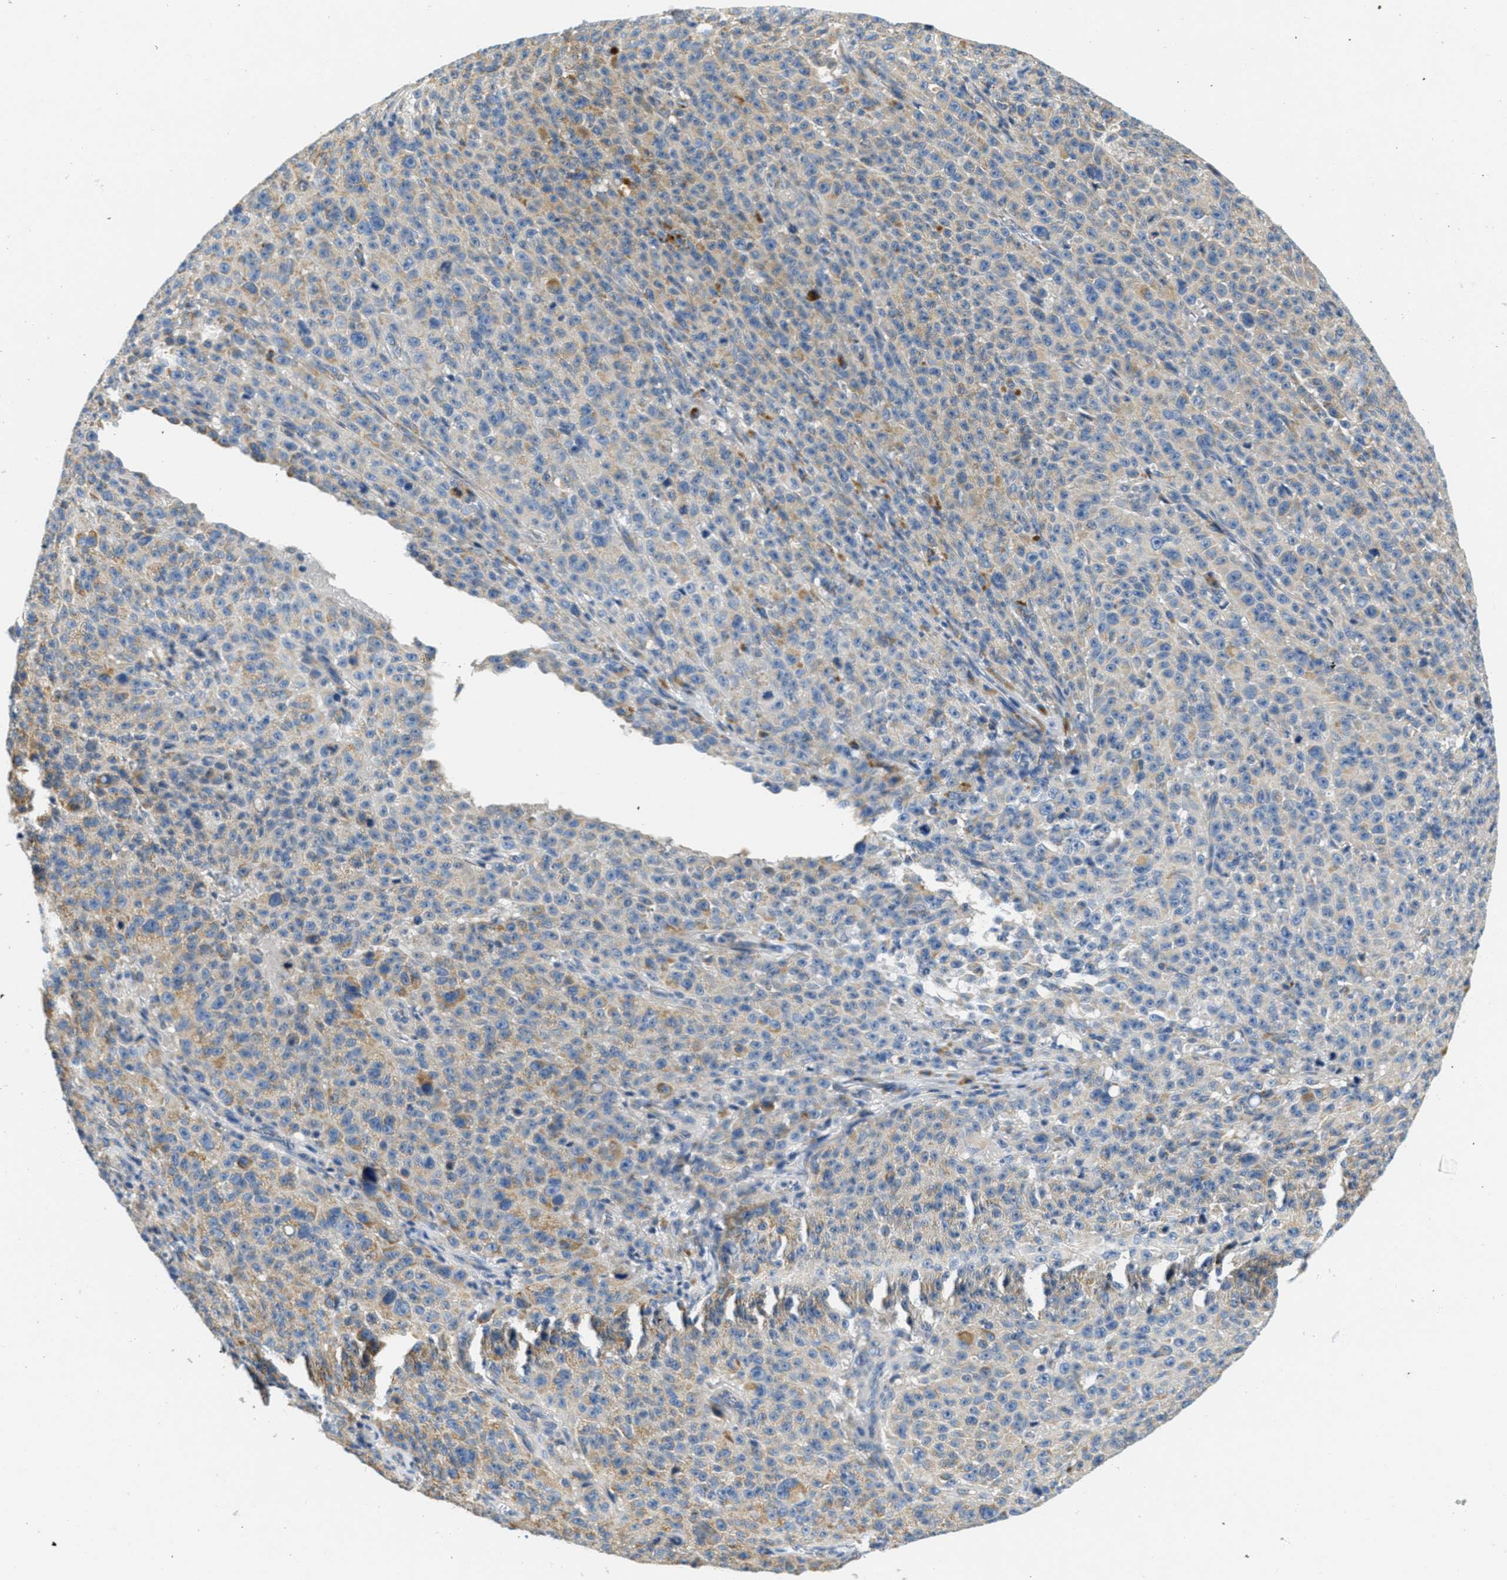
{"staining": {"intensity": "weak", "quantity": ">75%", "location": "cytoplasmic/membranous"}, "tissue": "melanoma", "cell_type": "Tumor cells", "image_type": "cancer", "snomed": [{"axis": "morphology", "description": "Malignant melanoma, NOS"}, {"axis": "topography", "description": "Skin"}], "caption": "Protein expression by immunohistochemistry demonstrates weak cytoplasmic/membranous expression in approximately >75% of tumor cells in malignant melanoma.", "gene": "CA4", "patient": {"sex": "female", "age": 82}}